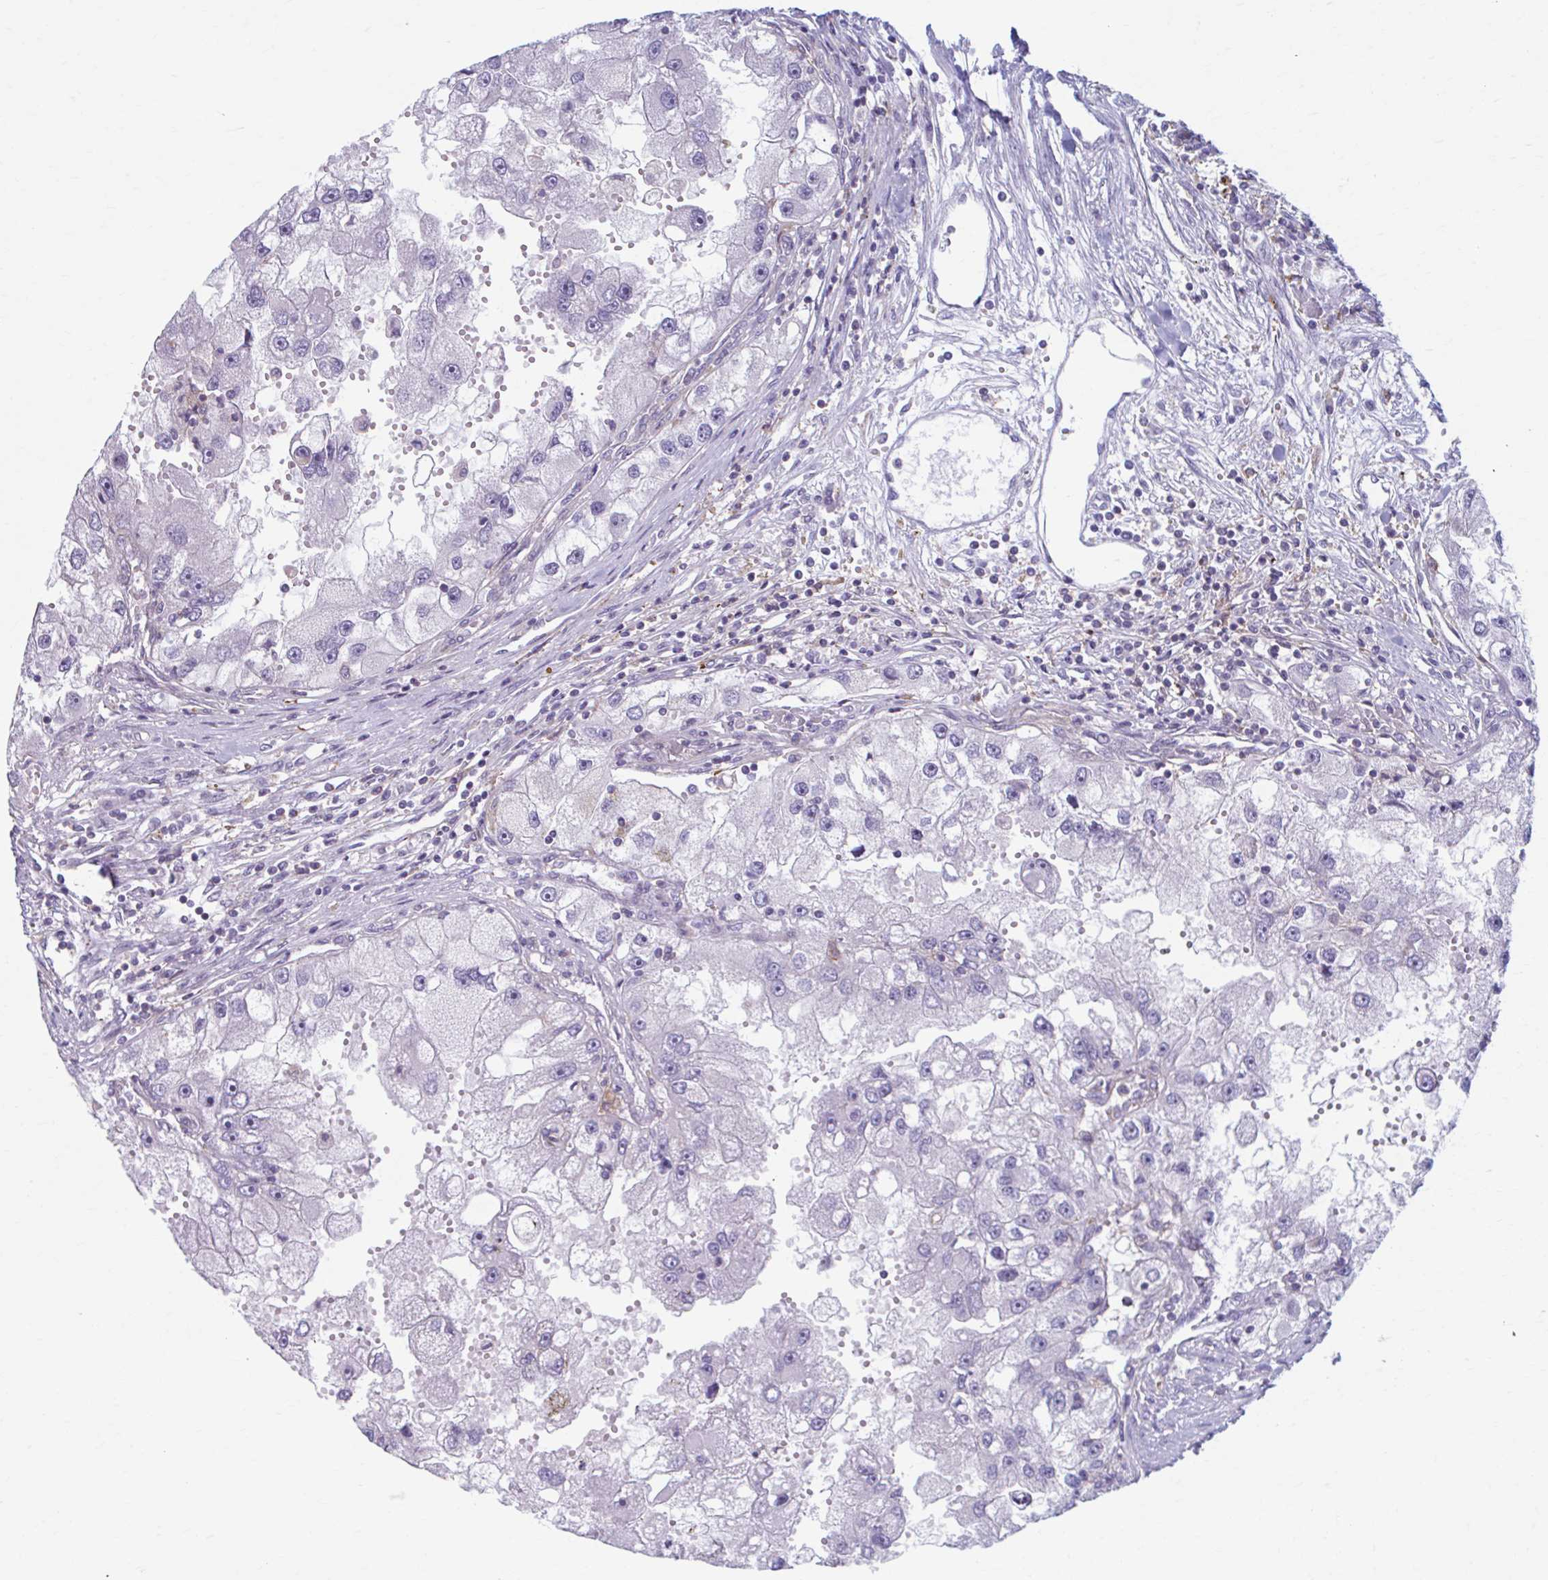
{"staining": {"intensity": "negative", "quantity": "none", "location": "none"}, "tissue": "renal cancer", "cell_type": "Tumor cells", "image_type": "cancer", "snomed": [{"axis": "morphology", "description": "Adenocarcinoma, NOS"}, {"axis": "topography", "description": "Kidney"}], "caption": "Renal cancer was stained to show a protein in brown. There is no significant staining in tumor cells. Nuclei are stained in blue.", "gene": "ADAT3", "patient": {"sex": "male", "age": 63}}